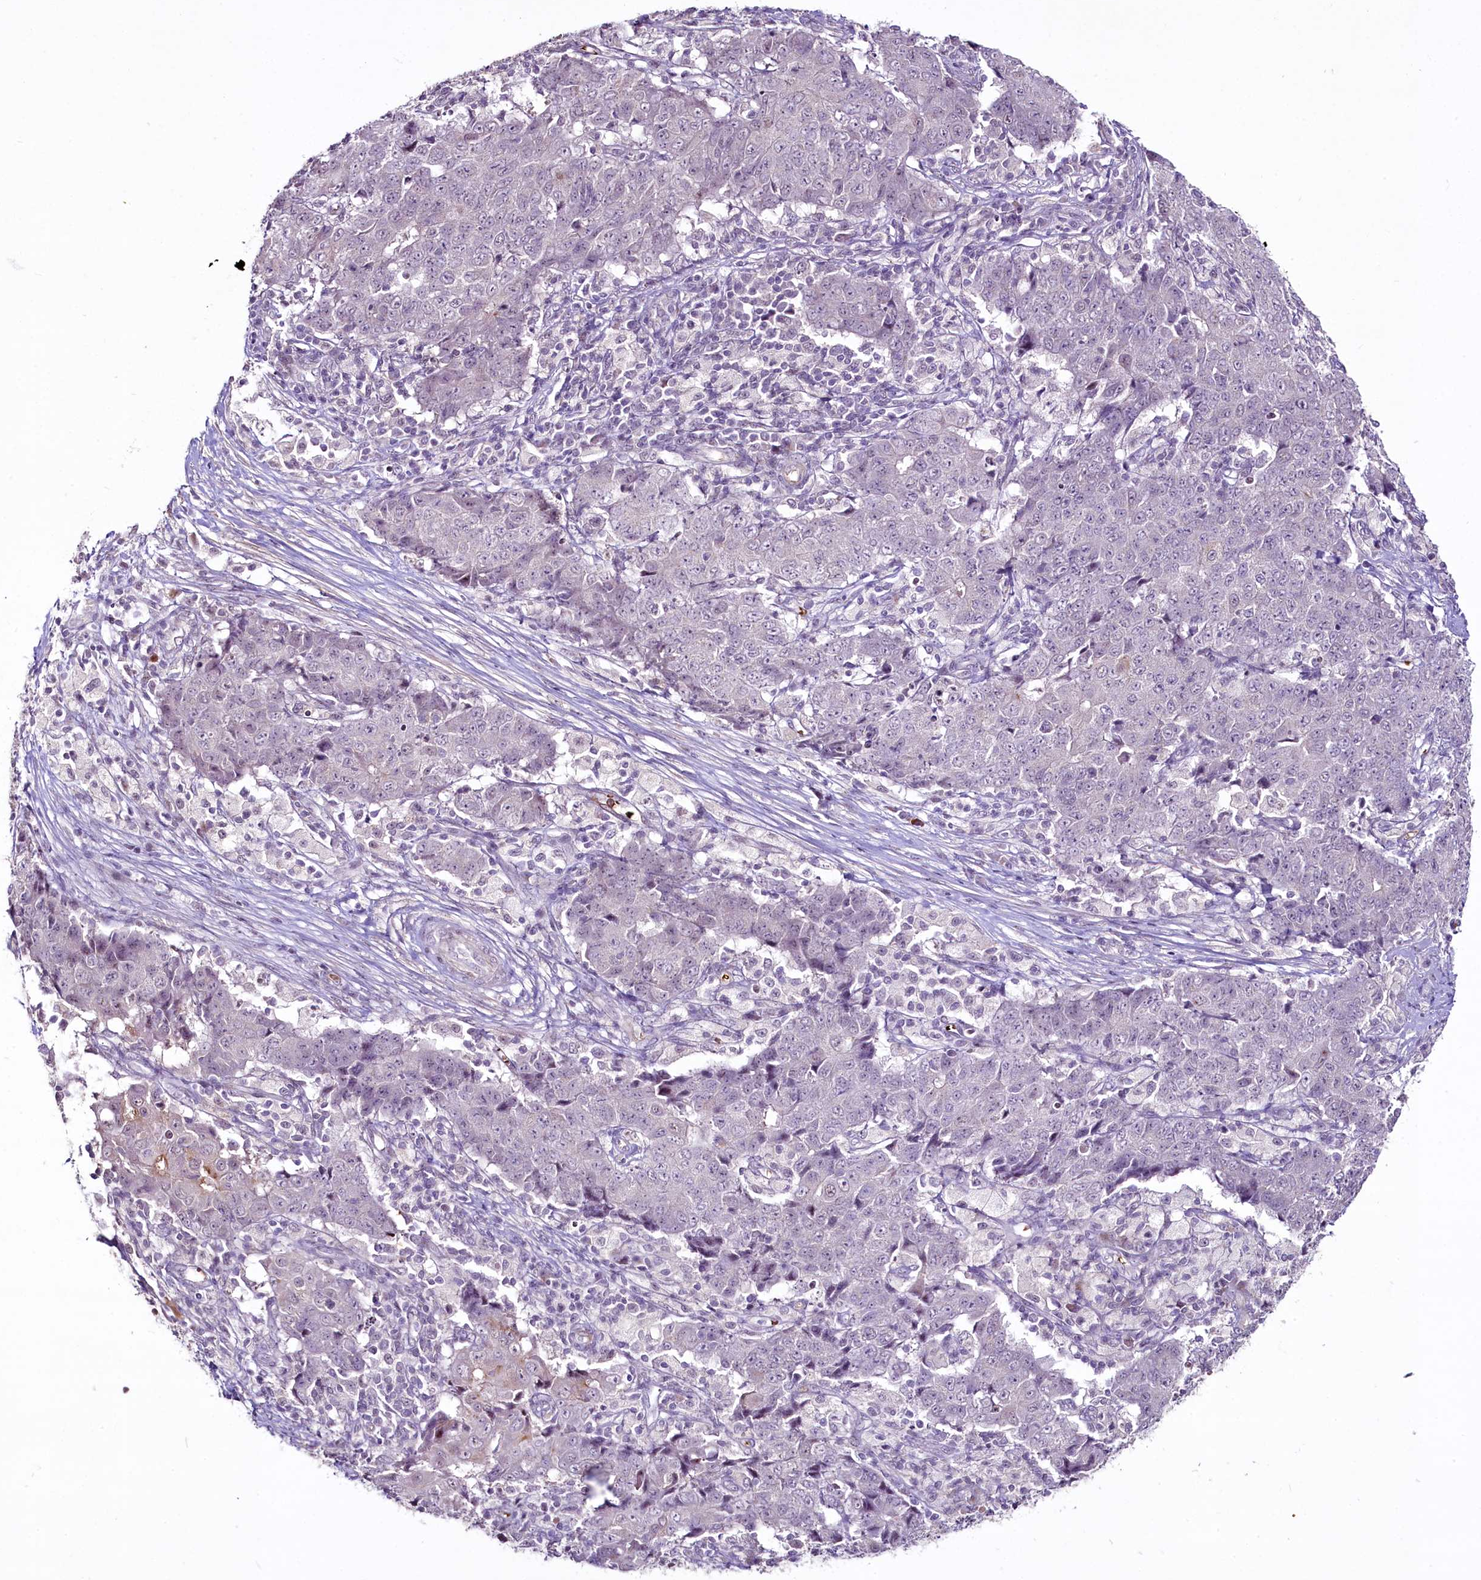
{"staining": {"intensity": "negative", "quantity": "none", "location": "none"}, "tissue": "ovarian cancer", "cell_type": "Tumor cells", "image_type": "cancer", "snomed": [{"axis": "morphology", "description": "Carcinoma, endometroid"}, {"axis": "topography", "description": "Ovary"}], "caption": "The photomicrograph shows no significant positivity in tumor cells of endometroid carcinoma (ovarian).", "gene": "SUSD3", "patient": {"sex": "female", "age": 42}}